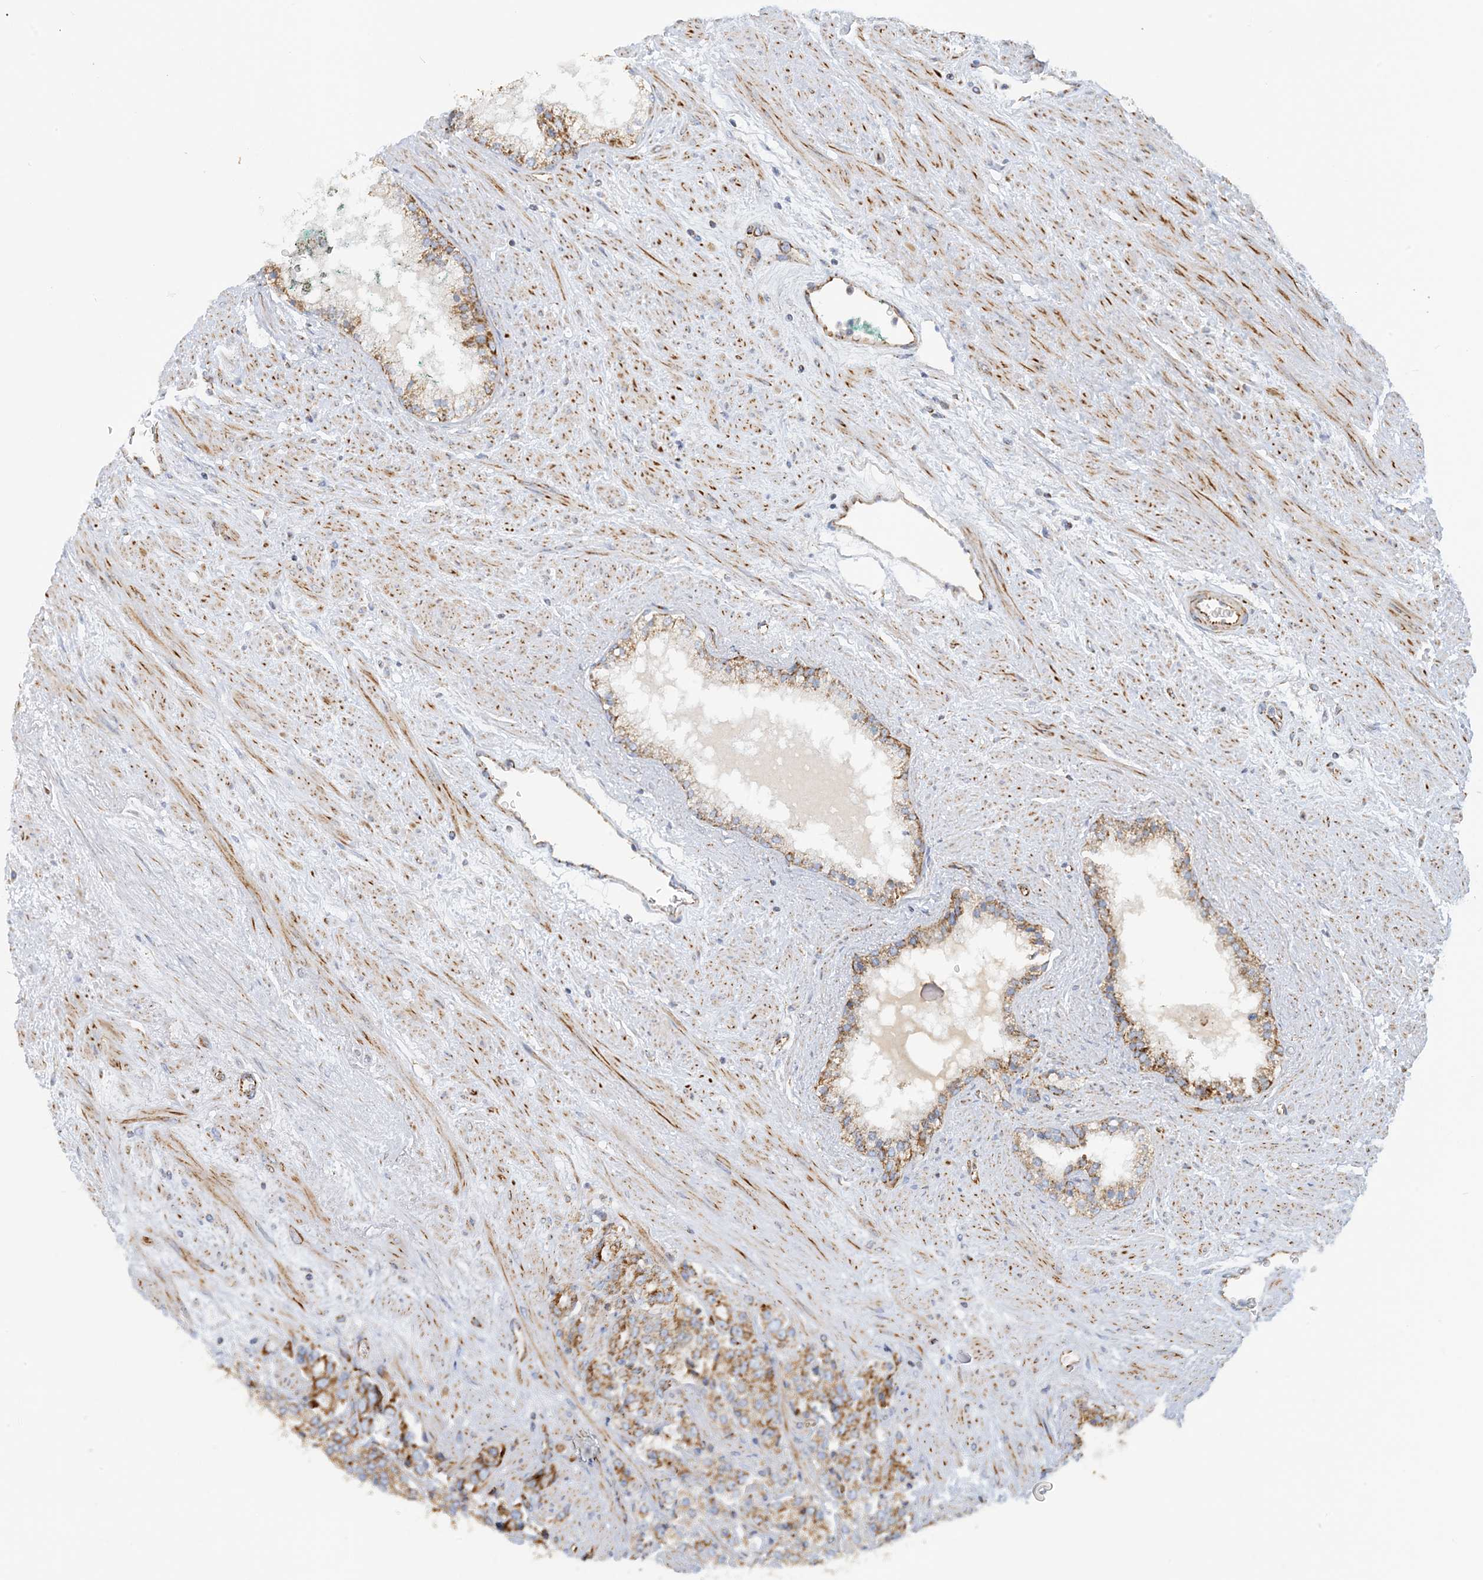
{"staining": {"intensity": "moderate", "quantity": ">75%", "location": "cytoplasmic/membranous"}, "tissue": "prostate cancer", "cell_type": "Tumor cells", "image_type": "cancer", "snomed": [{"axis": "morphology", "description": "Adenocarcinoma, High grade"}, {"axis": "topography", "description": "Prostate"}], "caption": "A micrograph of prostate cancer stained for a protein displays moderate cytoplasmic/membranous brown staining in tumor cells.", "gene": "COA3", "patient": {"sex": "male", "age": 71}}